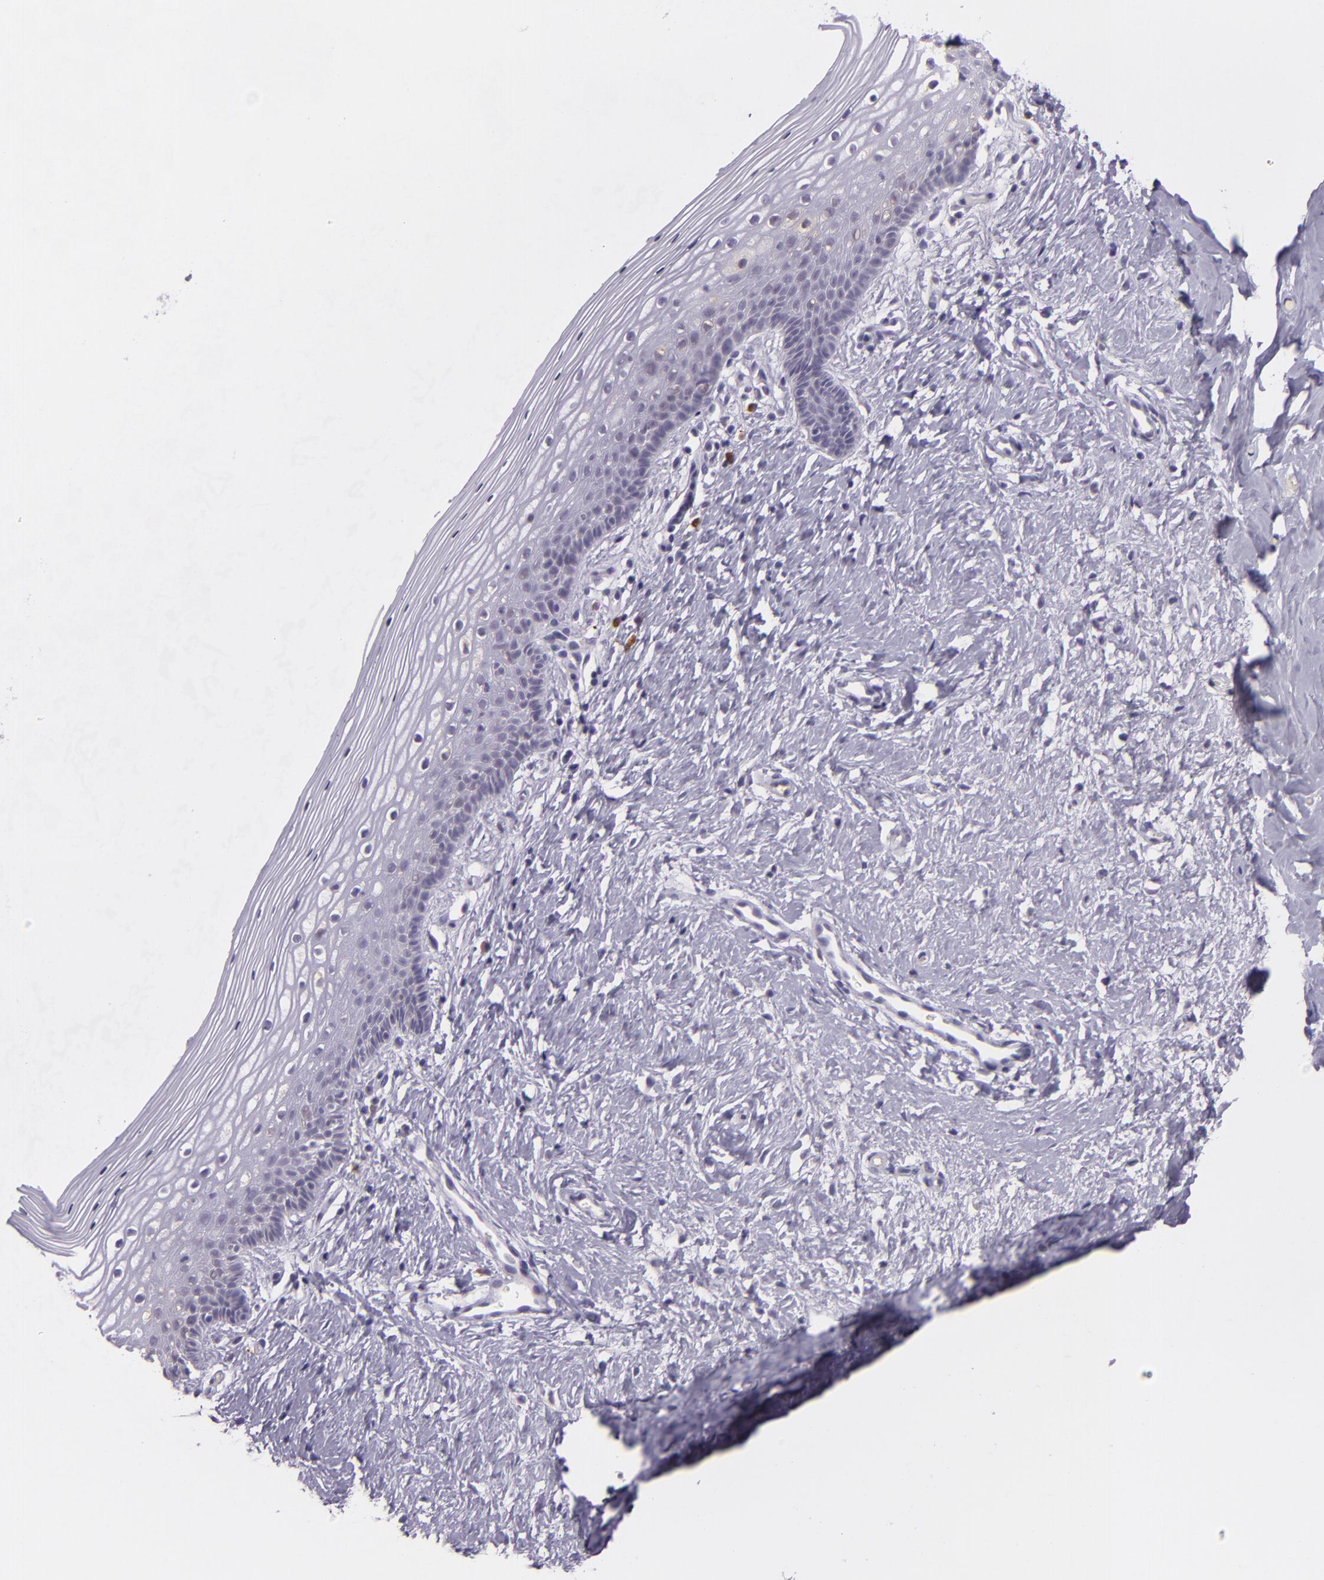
{"staining": {"intensity": "negative", "quantity": "none", "location": "none"}, "tissue": "vagina", "cell_type": "Squamous epithelial cells", "image_type": "normal", "snomed": [{"axis": "morphology", "description": "Normal tissue, NOS"}, {"axis": "topography", "description": "Vagina"}], "caption": "High magnification brightfield microscopy of normal vagina stained with DAB (3,3'-diaminobenzidine) (brown) and counterstained with hematoxylin (blue): squamous epithelial cells show no significant expression. (DAB (3,3'-diaminobenzidine) IHC visualized using brightfield microscopy, high magnification).", "gene": "CHEK2", "patient": {"sex": "female", "age": 46}}